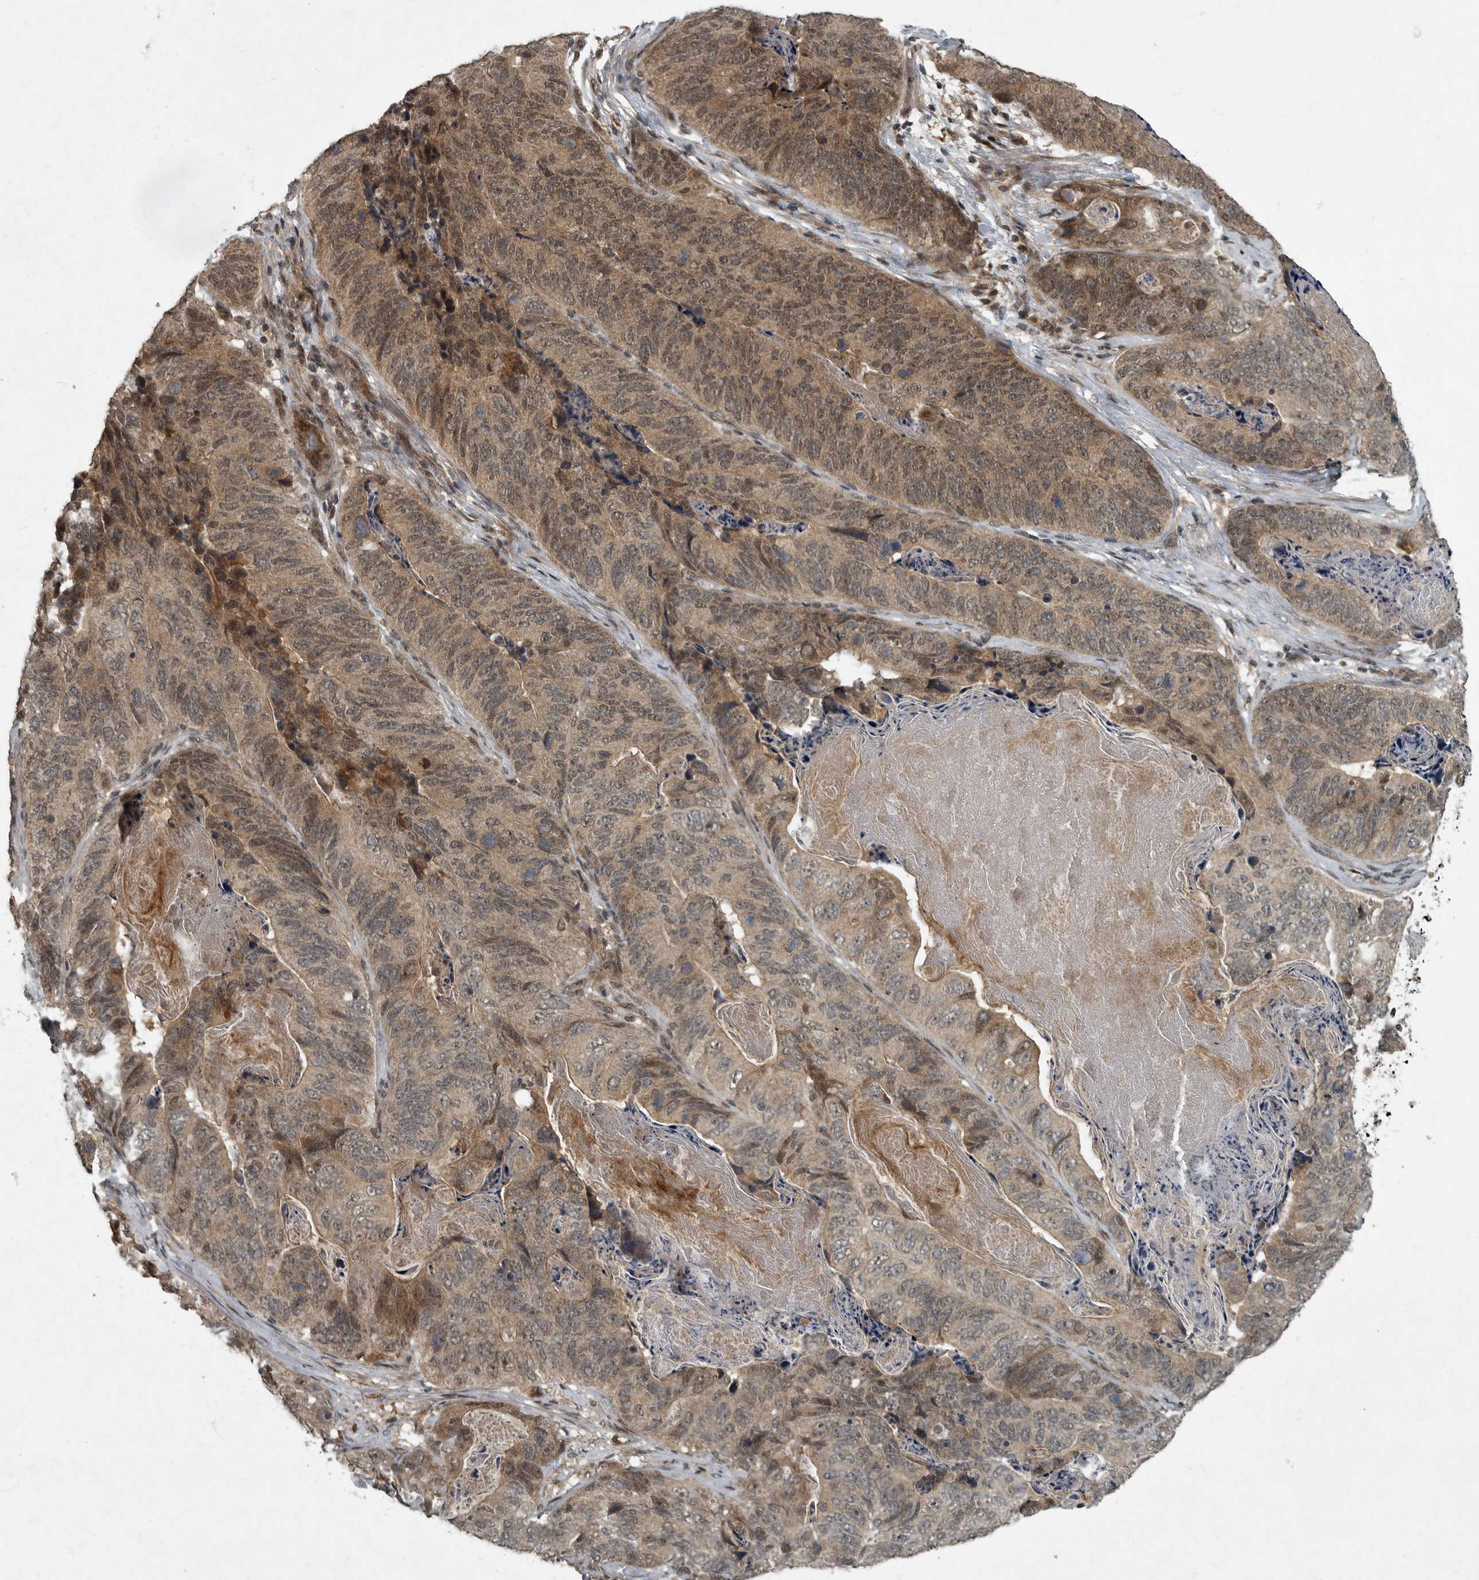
{"staining": {"intensity": "moderate", "quantity": "25%-75%", "location": "cytoplasmic/membranous,nuclear"}, "tissue": "stomach cancer", "cell_type": "Tumor cells", "image_type": "cancer", "snomed": [{"axis": "morphology", "description": "Normal tissue, NOS"}, {"axis": "morphology", "description": "Adenocarcinoma, NOS"}, {"axis": "topography", "description": "Stomach"}], "caption": "Adenocarcinoma (stomach) stained for a protein shows moderate cytoplasmic/membranous and nuclear positivity in tumor cells.", "gene": "FOXO1", "patient": {"sex": "female", "age": 89}}